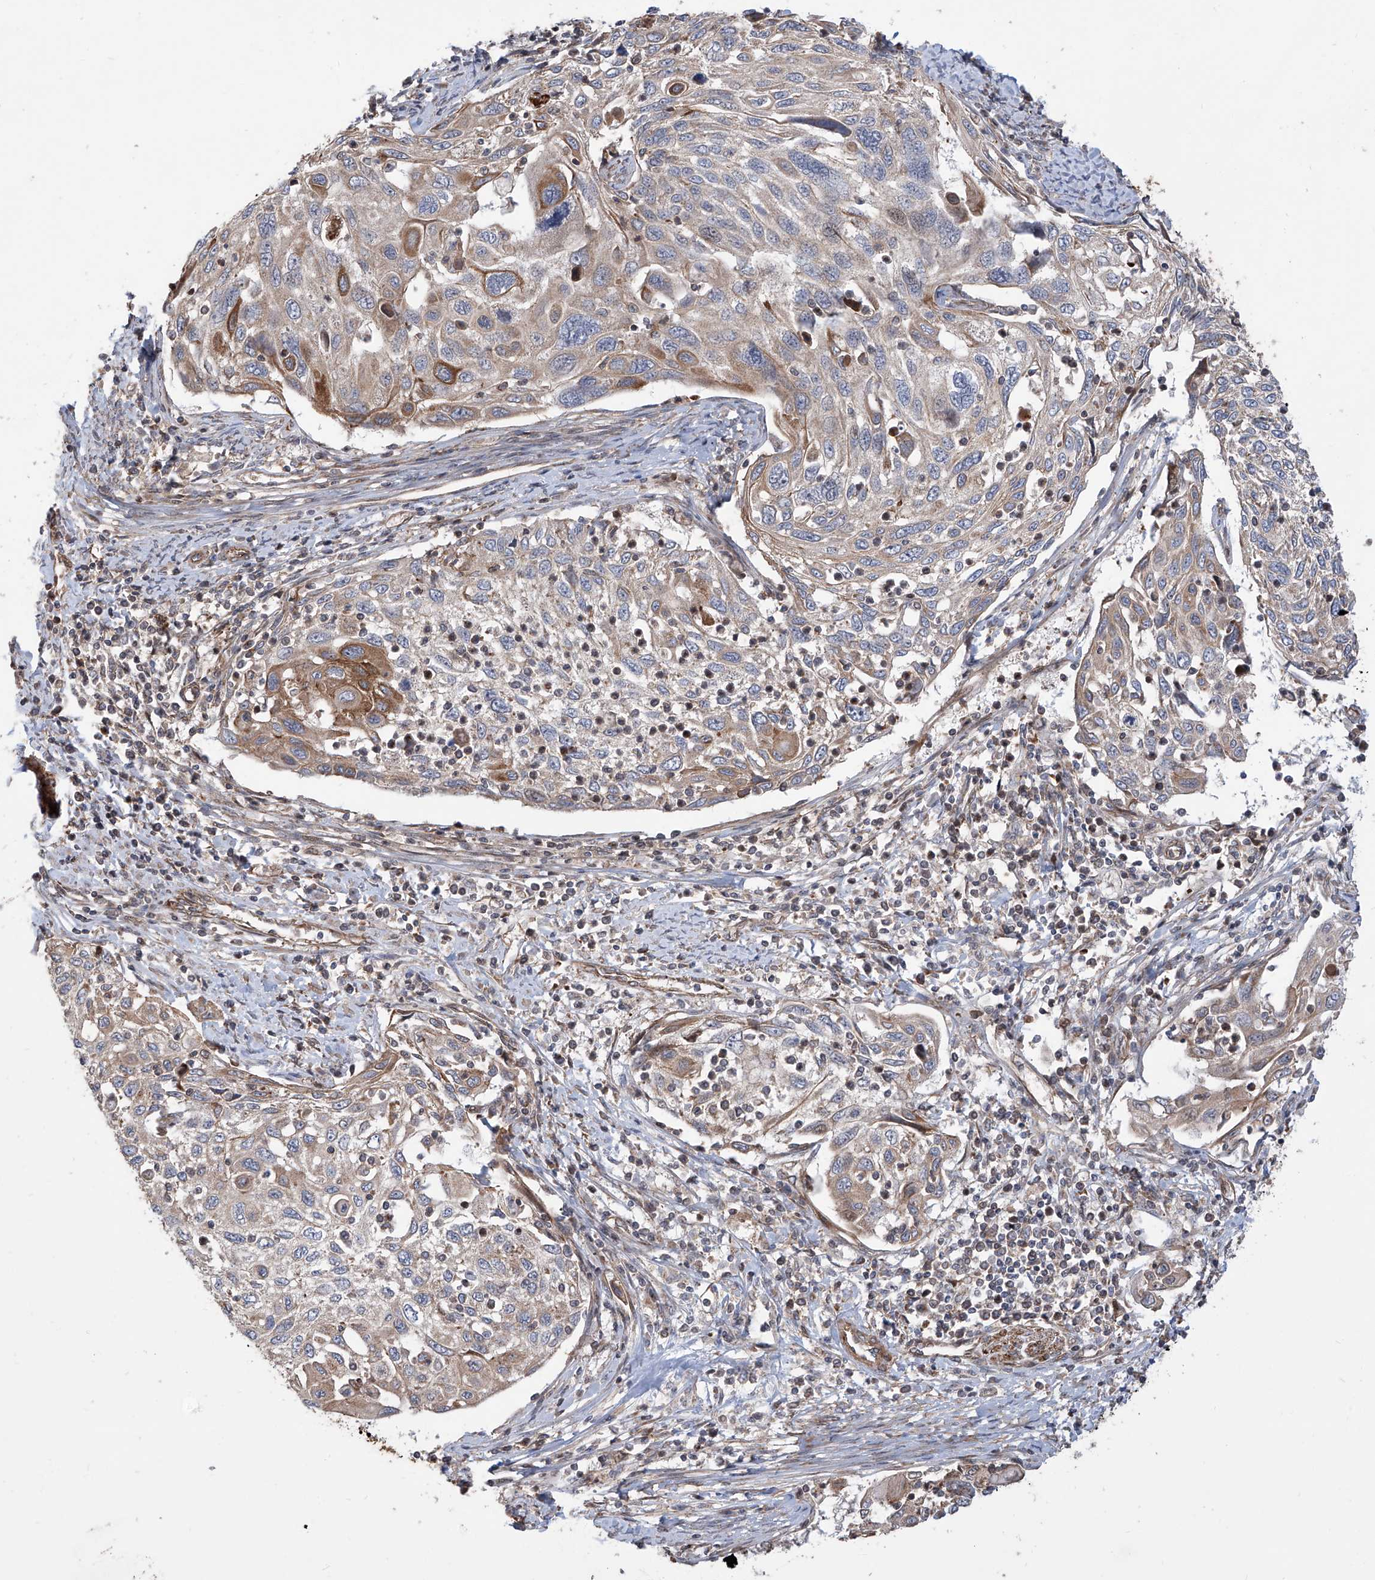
{"staining": {"intensity": "moderate", "quantity": "<25%", "location": "cytoplasmic/membranous"}, "tissue": "cervical cancer", "cell_type": "Tumor cells", "image_type": "cancer", "snomed": [{"axis": "morphology", "description": "Squamous cell carcinoma, NOS"}, {"axis": "topography", "description": "Cervix"}], "caption": "Immunohistochemical staining of human cervical cancer displays low levels of moderate cytoplasmic/membranous positivity in approximately <25% of tumor cells.", "gene": "APAF1", "patient": {"sex": "female", "age": 70}}